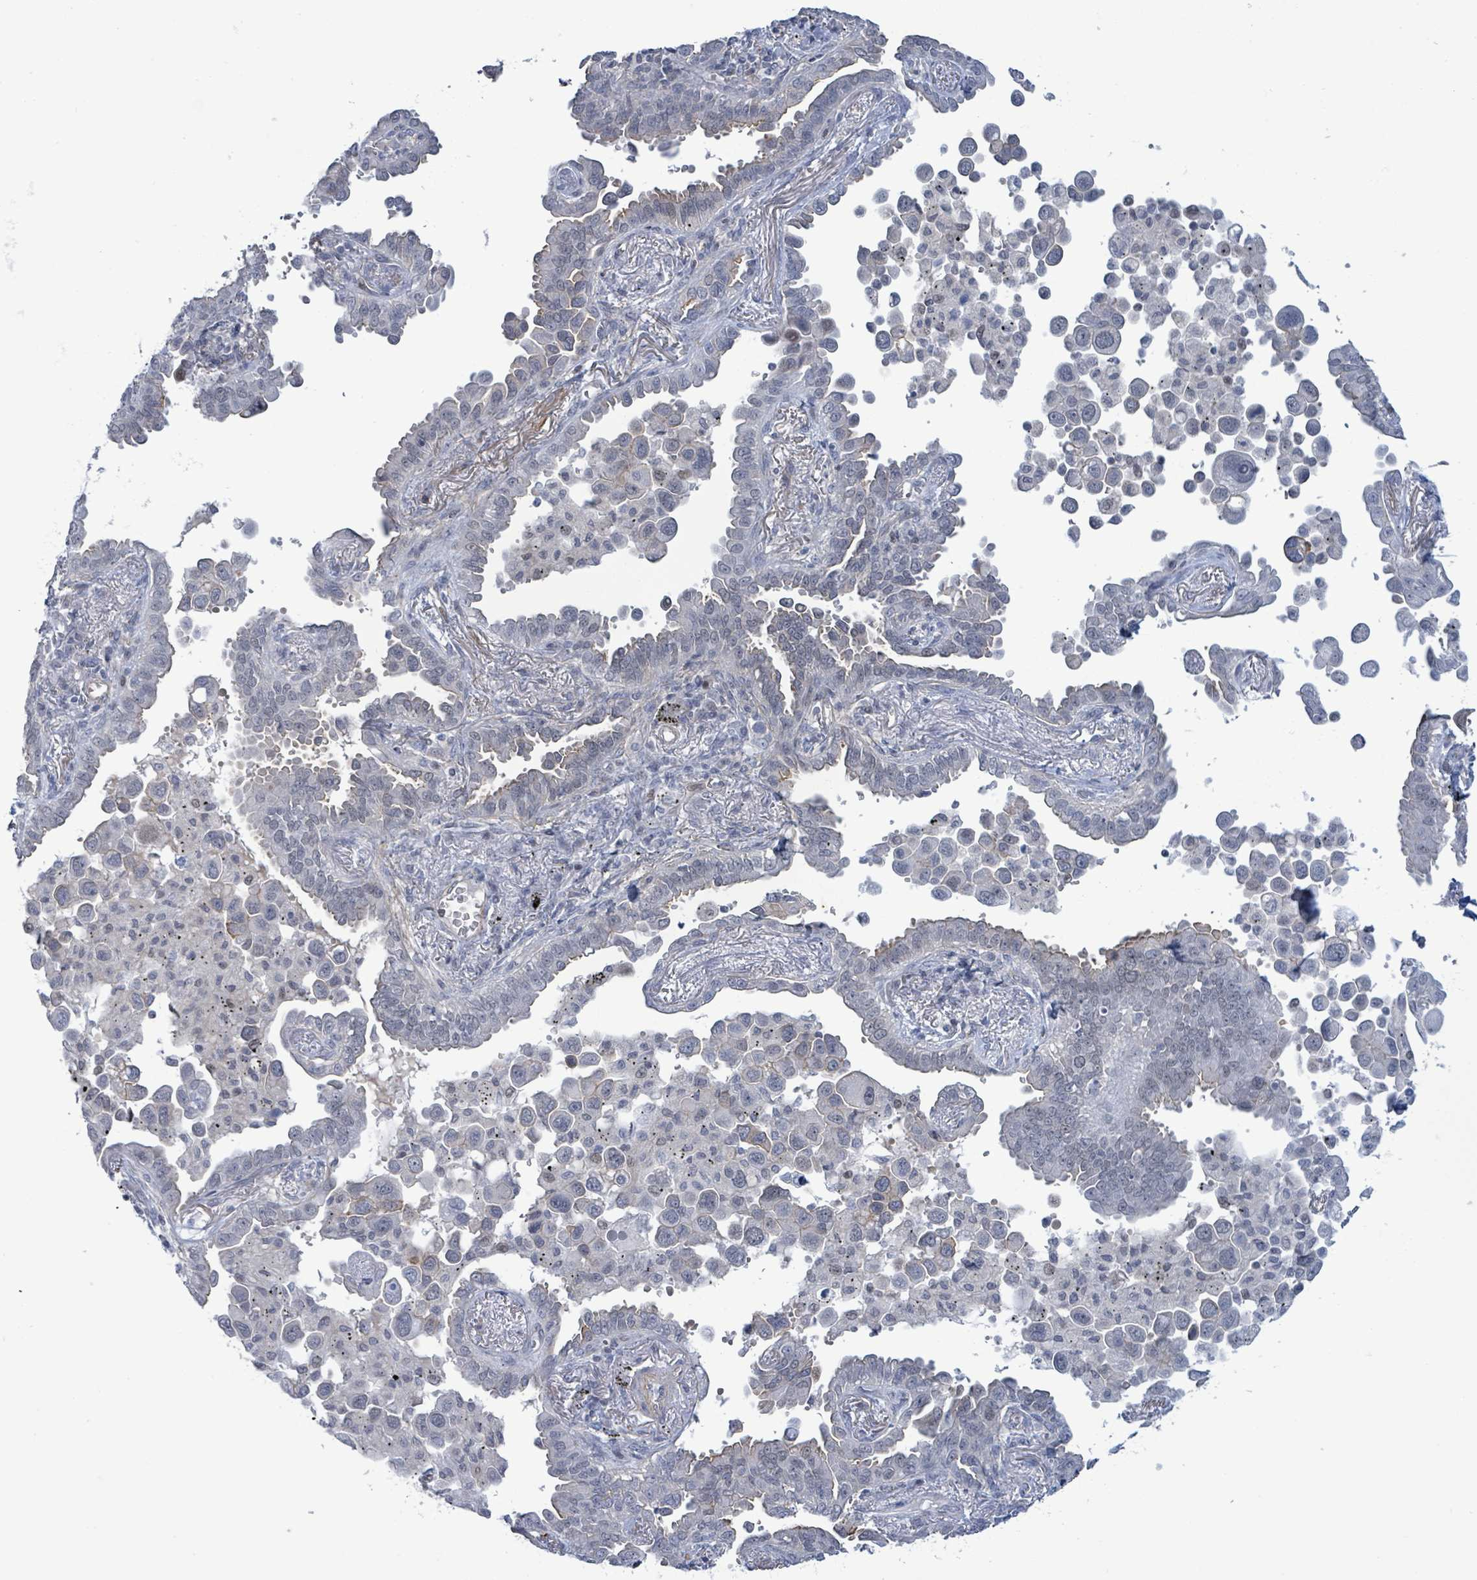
{"staining": {"intensity": "negative", "quantity": "none", "location": "none"}, "tissue": "lung cancer", "cell_type": "Tumor cells", "image_type": "cancer", "snomed": [{"axis": "morphology", "description": "Adenocarcinoma, NOS"}, {"axis": "topography", "description": "Lung"}], "caption": "Immunohistochemical staining of human adenocarcinoma (lung) displays no significant expression in tumor cells.", "gene": "DMRTC1B", "patient": {"sex": "male", "age": 67}}